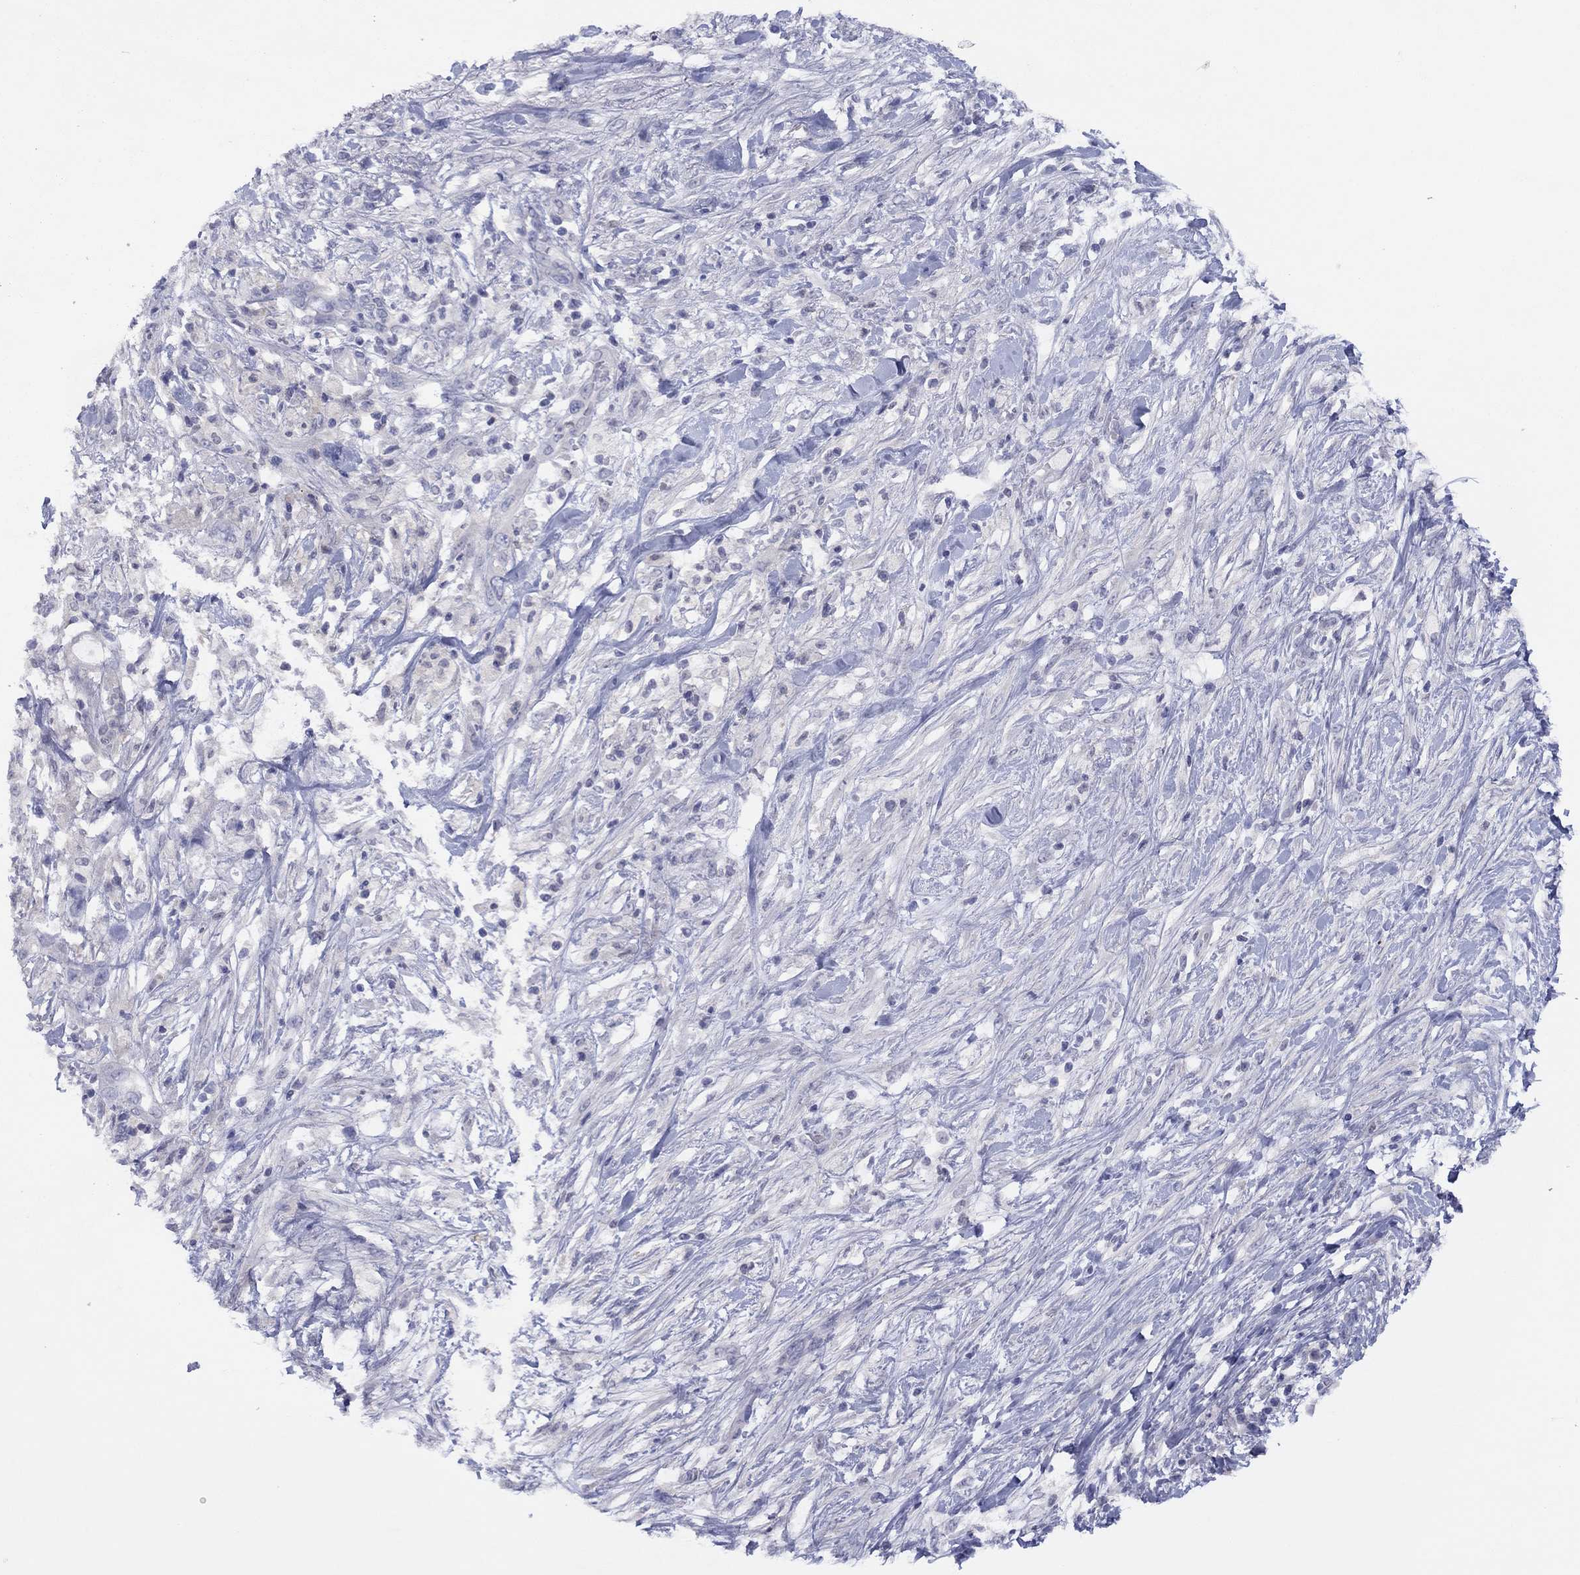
{"staining": {"intensity": "negative", "quantity": "none", "location": "none"}, "tissue": "pancreatic cancer", "cell_type": "Tumor cells", "image_type": "cancer", "snomed": [{"axis": "morphology", "description": "Adenocarcinoma, NOS"}, {"axis": "topography", "description": "Pancreas"}], "caption": "Micrograph shows no significant protein staining in tumor cells of adenocarcinoma (pancreatic).", "gene": "CYP2B6", "patient": {"sex": "female", "age": 72}}